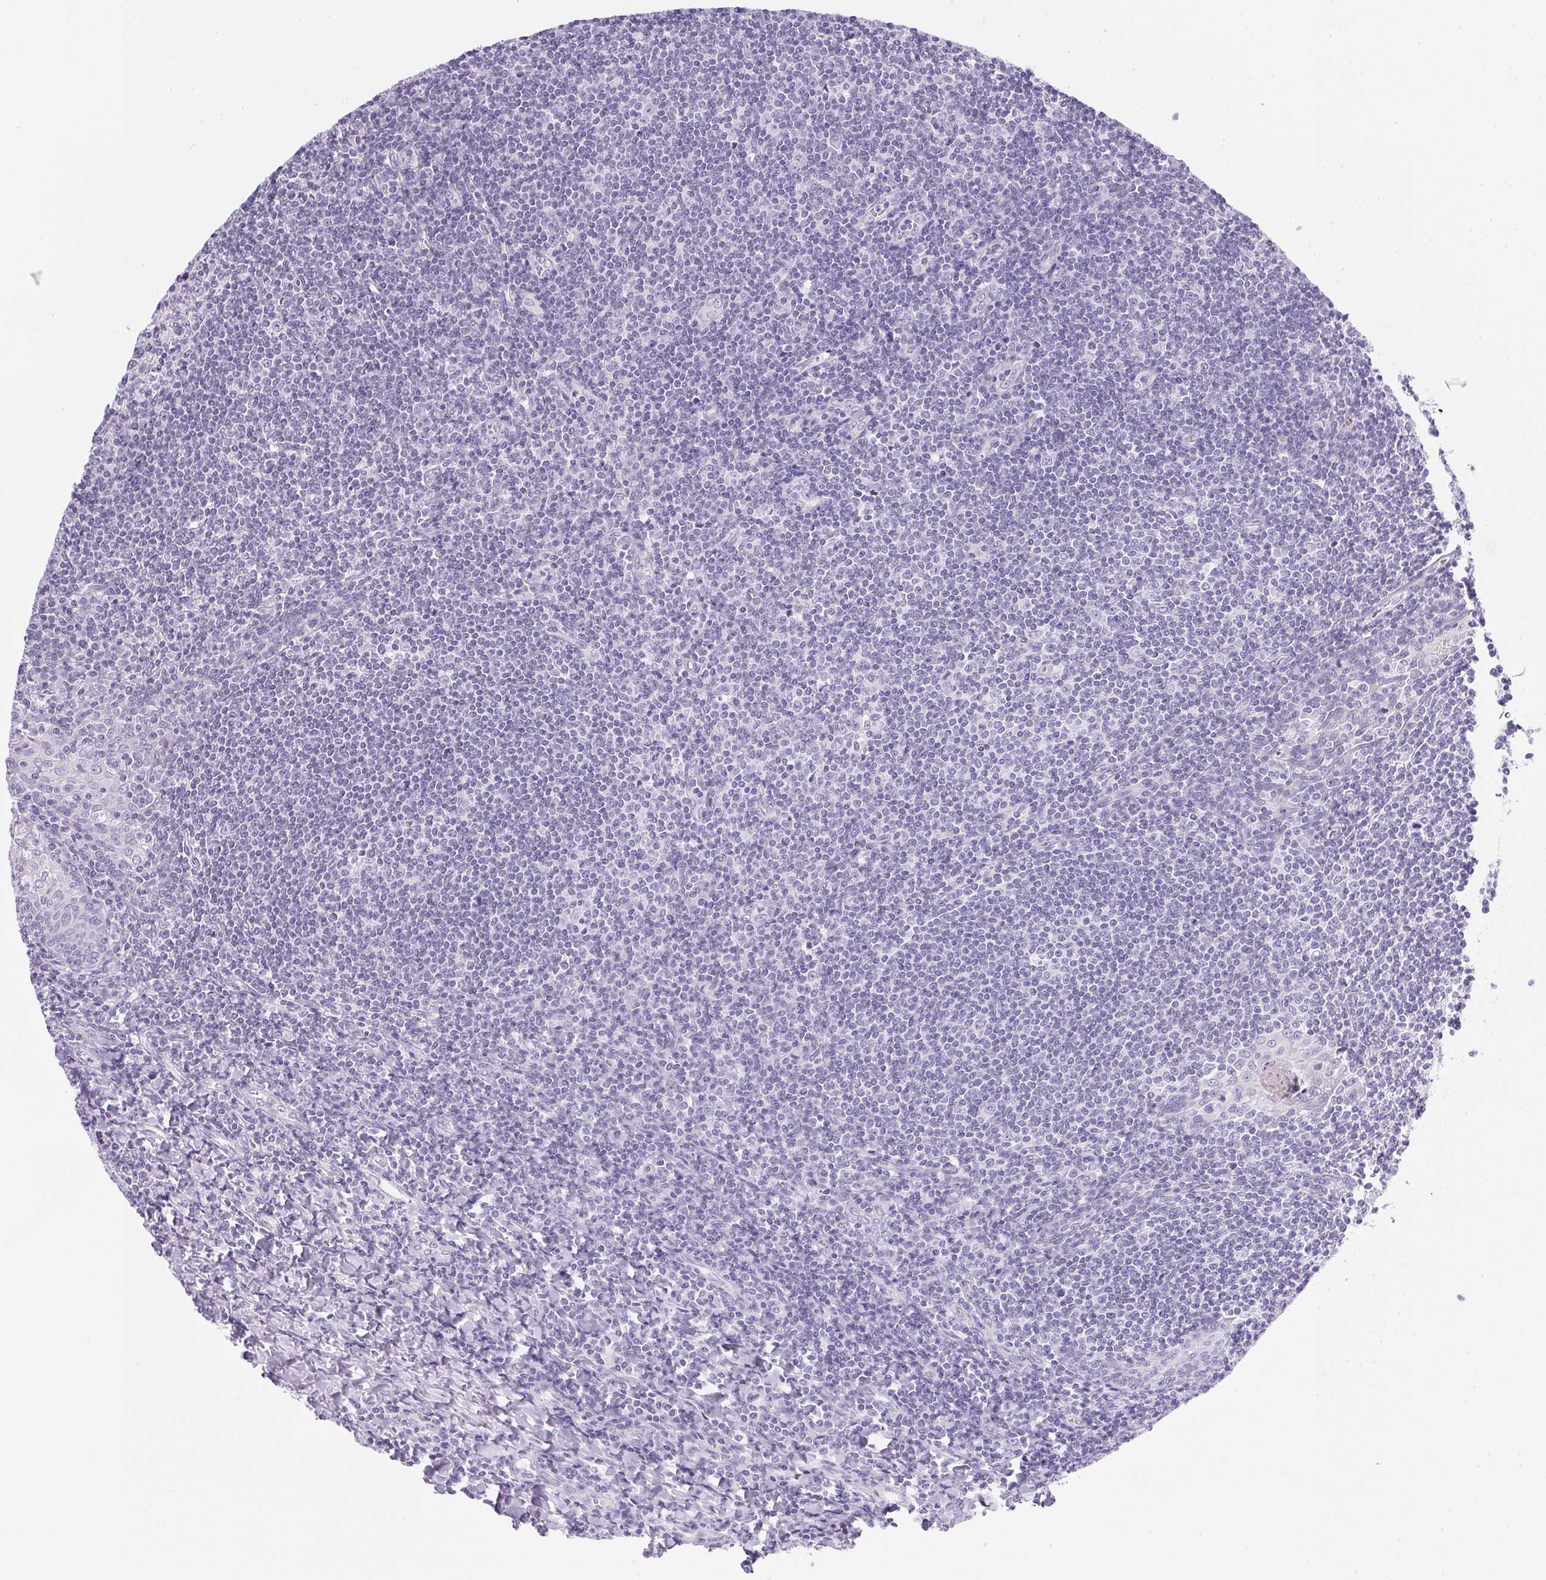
{"staining": {"intensity": "negative", "quantity": "none", "location": "none"}, "tissue": "tonsil", "cell_type": "Germinal center cells", "image_type": "normal", "snomed": [{"axis": "morphology", "description": "Normal tissue, NOS"}, {"axis": "morphology", "description": "Inflammation, NOS"}, {"axis": "topography", "description": "Tonsil"}], "caption": "This is an IHC histopathology image of normal human tonsil. There is no expression in germinal center cells.", "gene": "ATP6V0A4", "patient": {"sex": "female", "age": 31}}